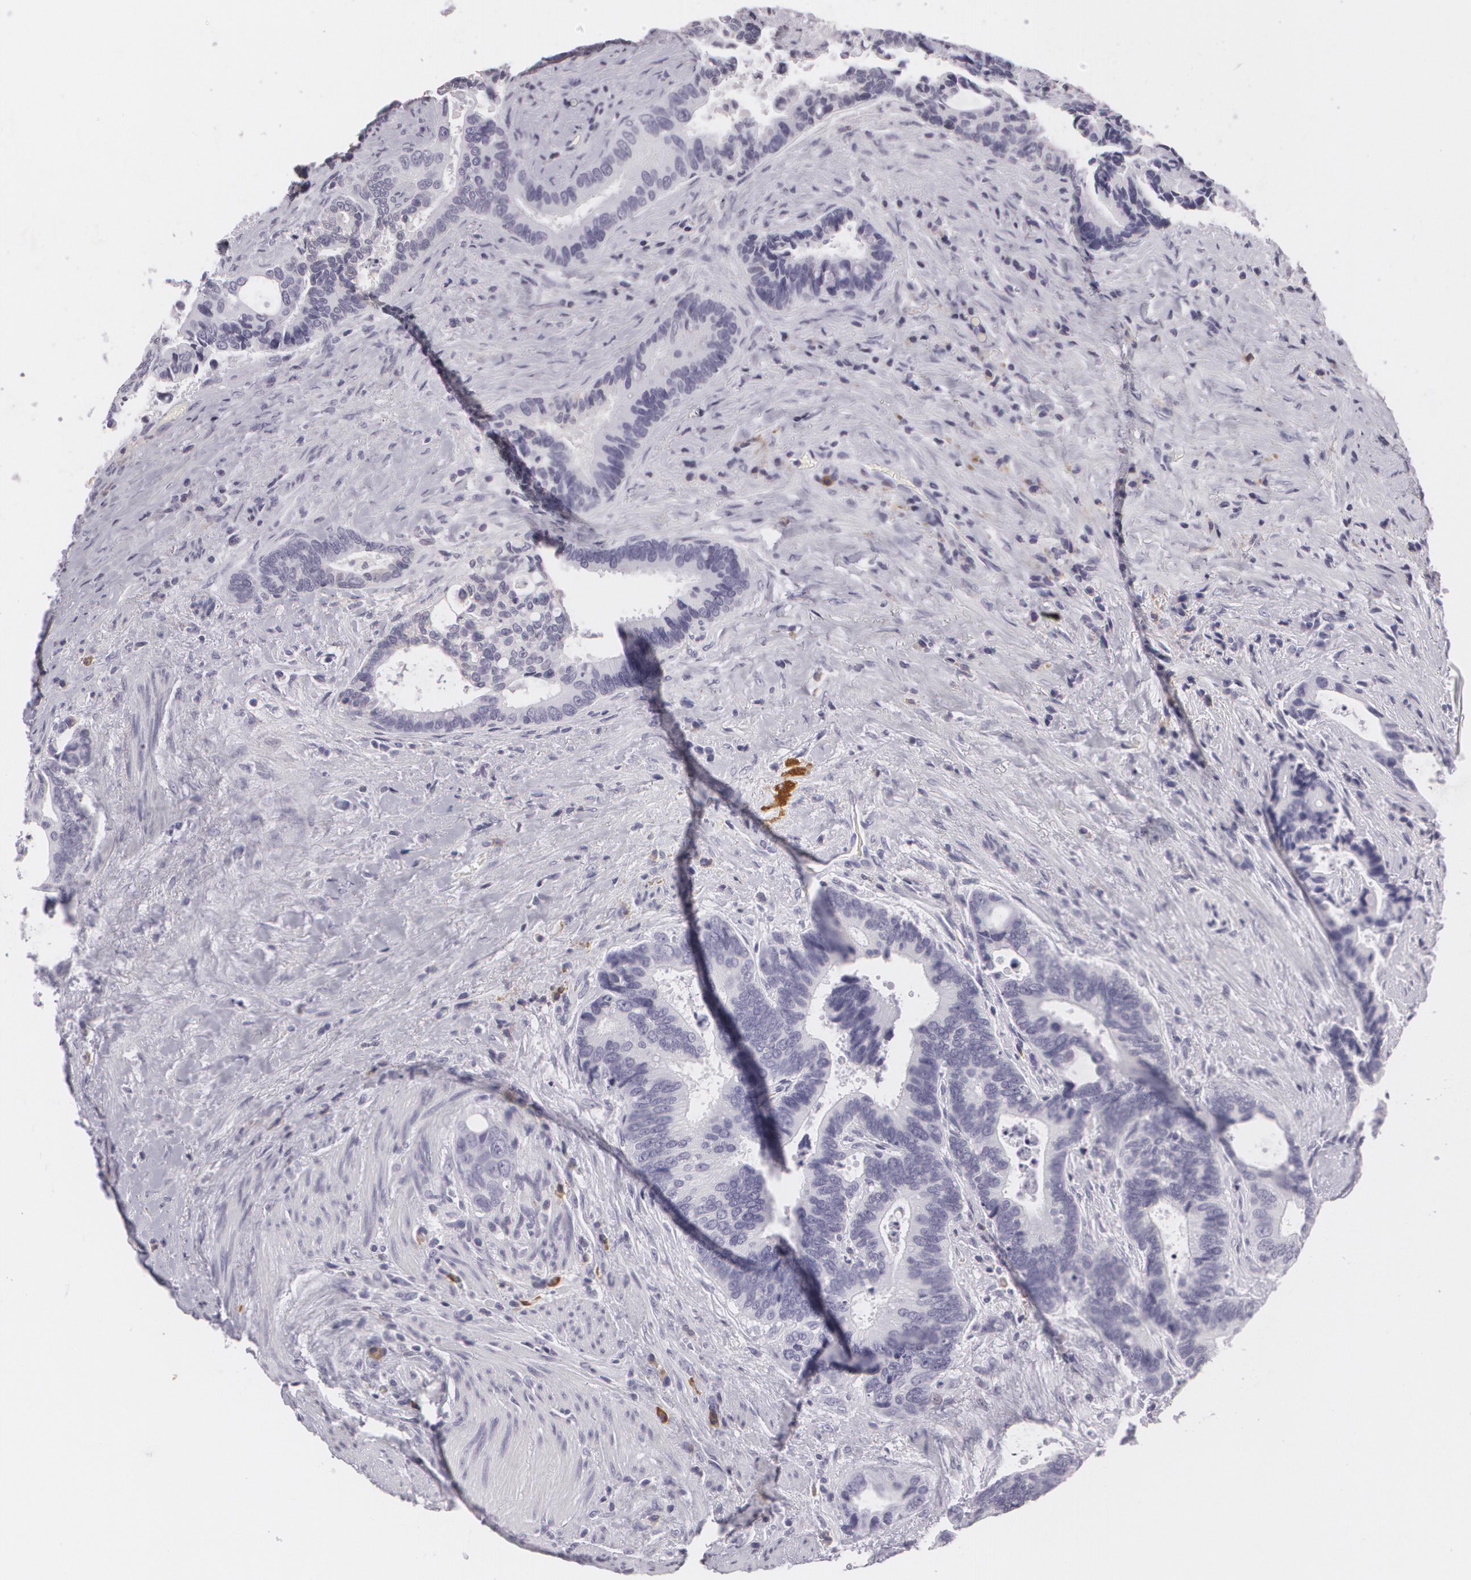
{"staining": {"intensity": "negative", "quantity": "none", "location": "none"}, "tissue": "colorectal cancer", "cell_type": "Tumor cells", "image_type": "cancer", "snomed": [{"axis": "morphology", "description": "Adenocarcinoma, NOS"}, {"axis": "topography", "description": "Rectum"}], "caption": "Image shows no protein staining in tumor cells of colorectal adenocarcinoma tissue.", "gene": "MAP2", "patient": {"sex": "female", "age": 67}}